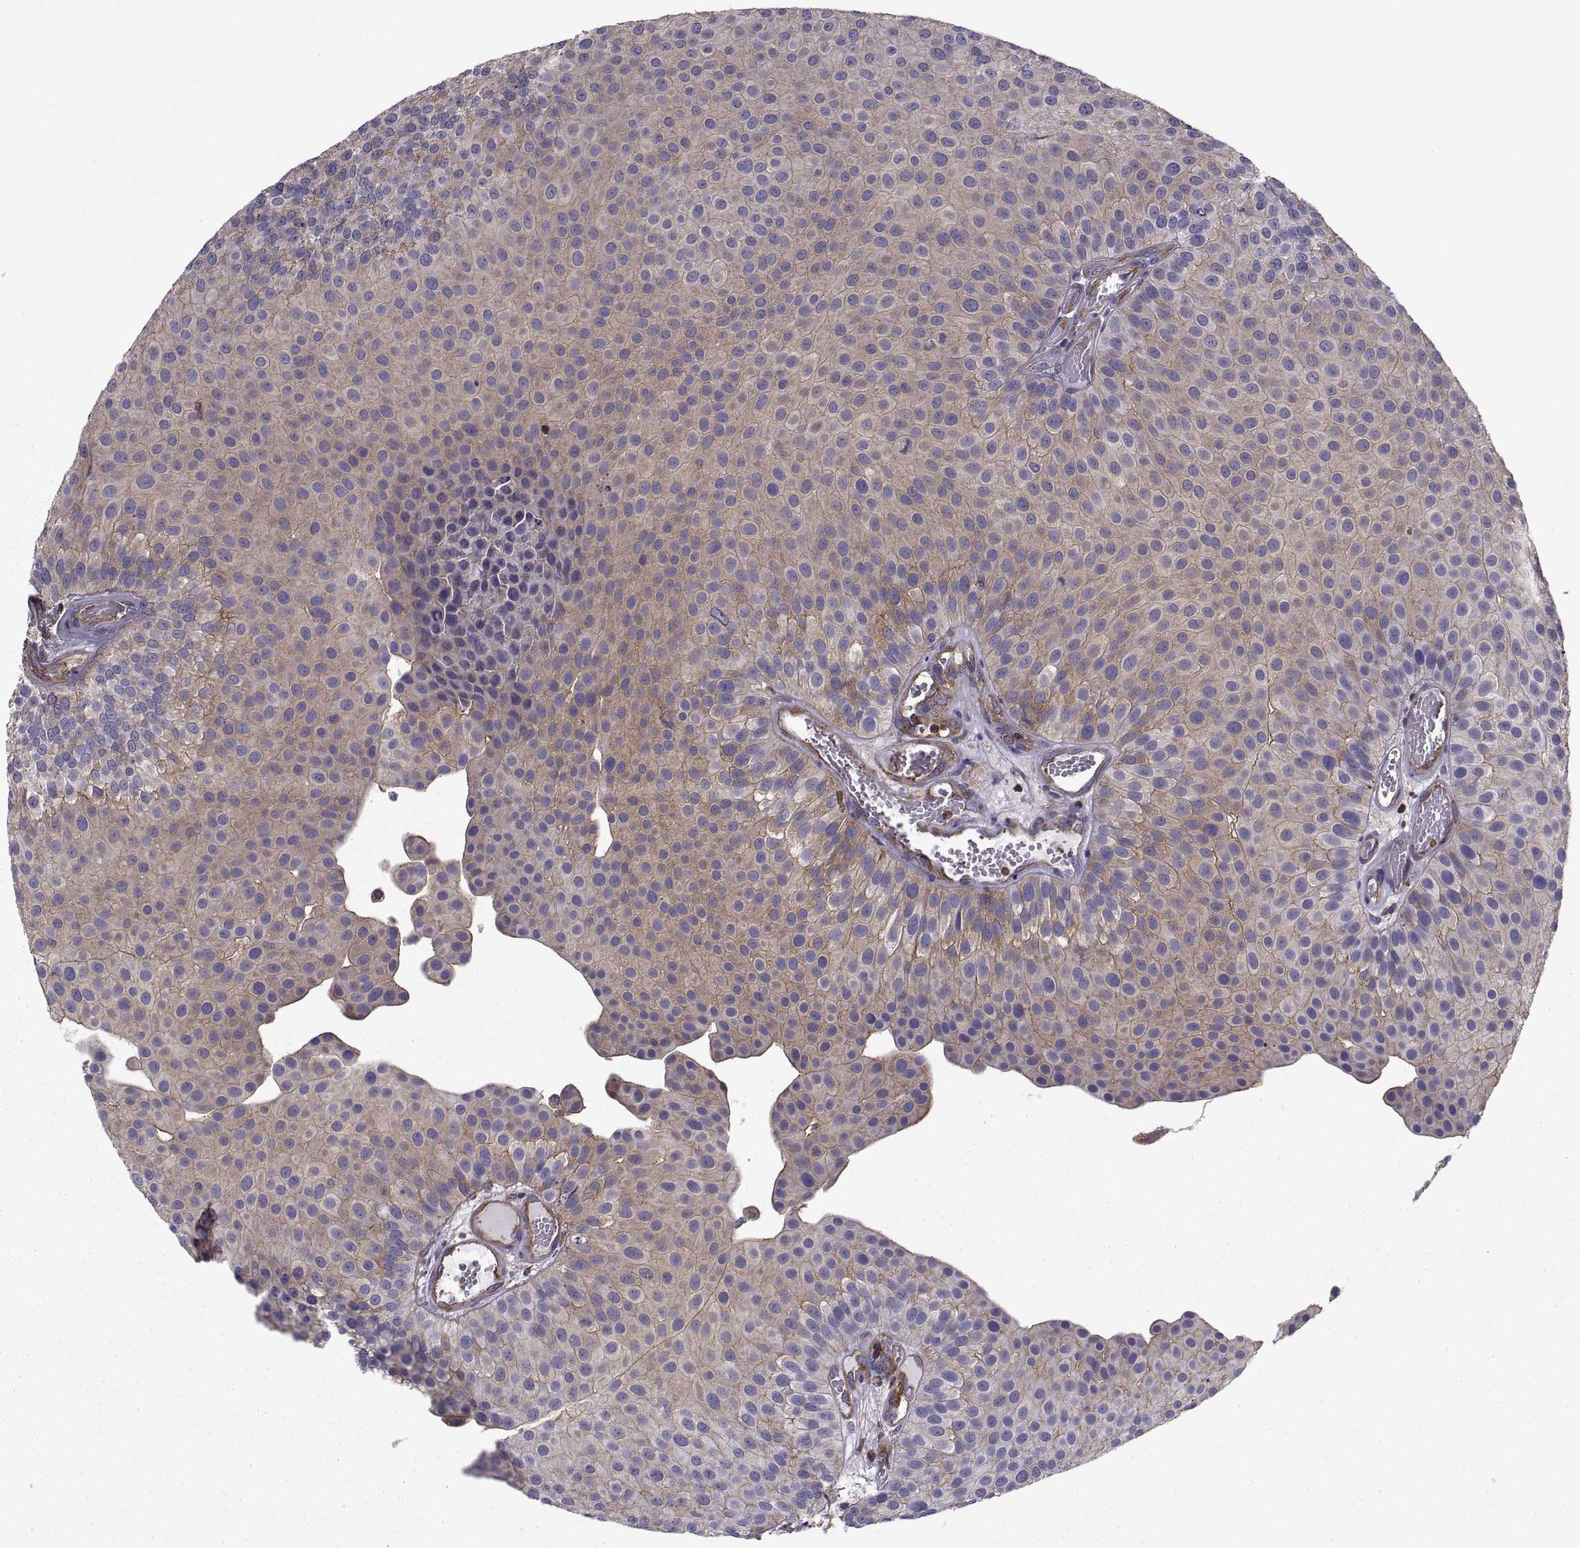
{"staining": {"intensity": "weak", "quantity": ">75%", "location": "cytoplasmic/membranous"}, "tissue": "urothelial cancer", "cell_type": "Tumor cells", "image_type": "cancer", "snomed": [{"axis": "morphology", "description": "Urothelial carcinoma, Low grade"}, {"axis": "topography", "description": "Urinary bladder"}], "caption": "Immunohistochemistry micrograph of neoplastic tissue: urothelial cancer stained using immunohistochemistry shows low levels of weak protein expression localized specifically in the cytoplasmic/membranous of tumor cells, appearing as a cytoplasmic/membranous brown color.", "gene": "MYH9", "patient": {"sex": "female", "age": 87}}